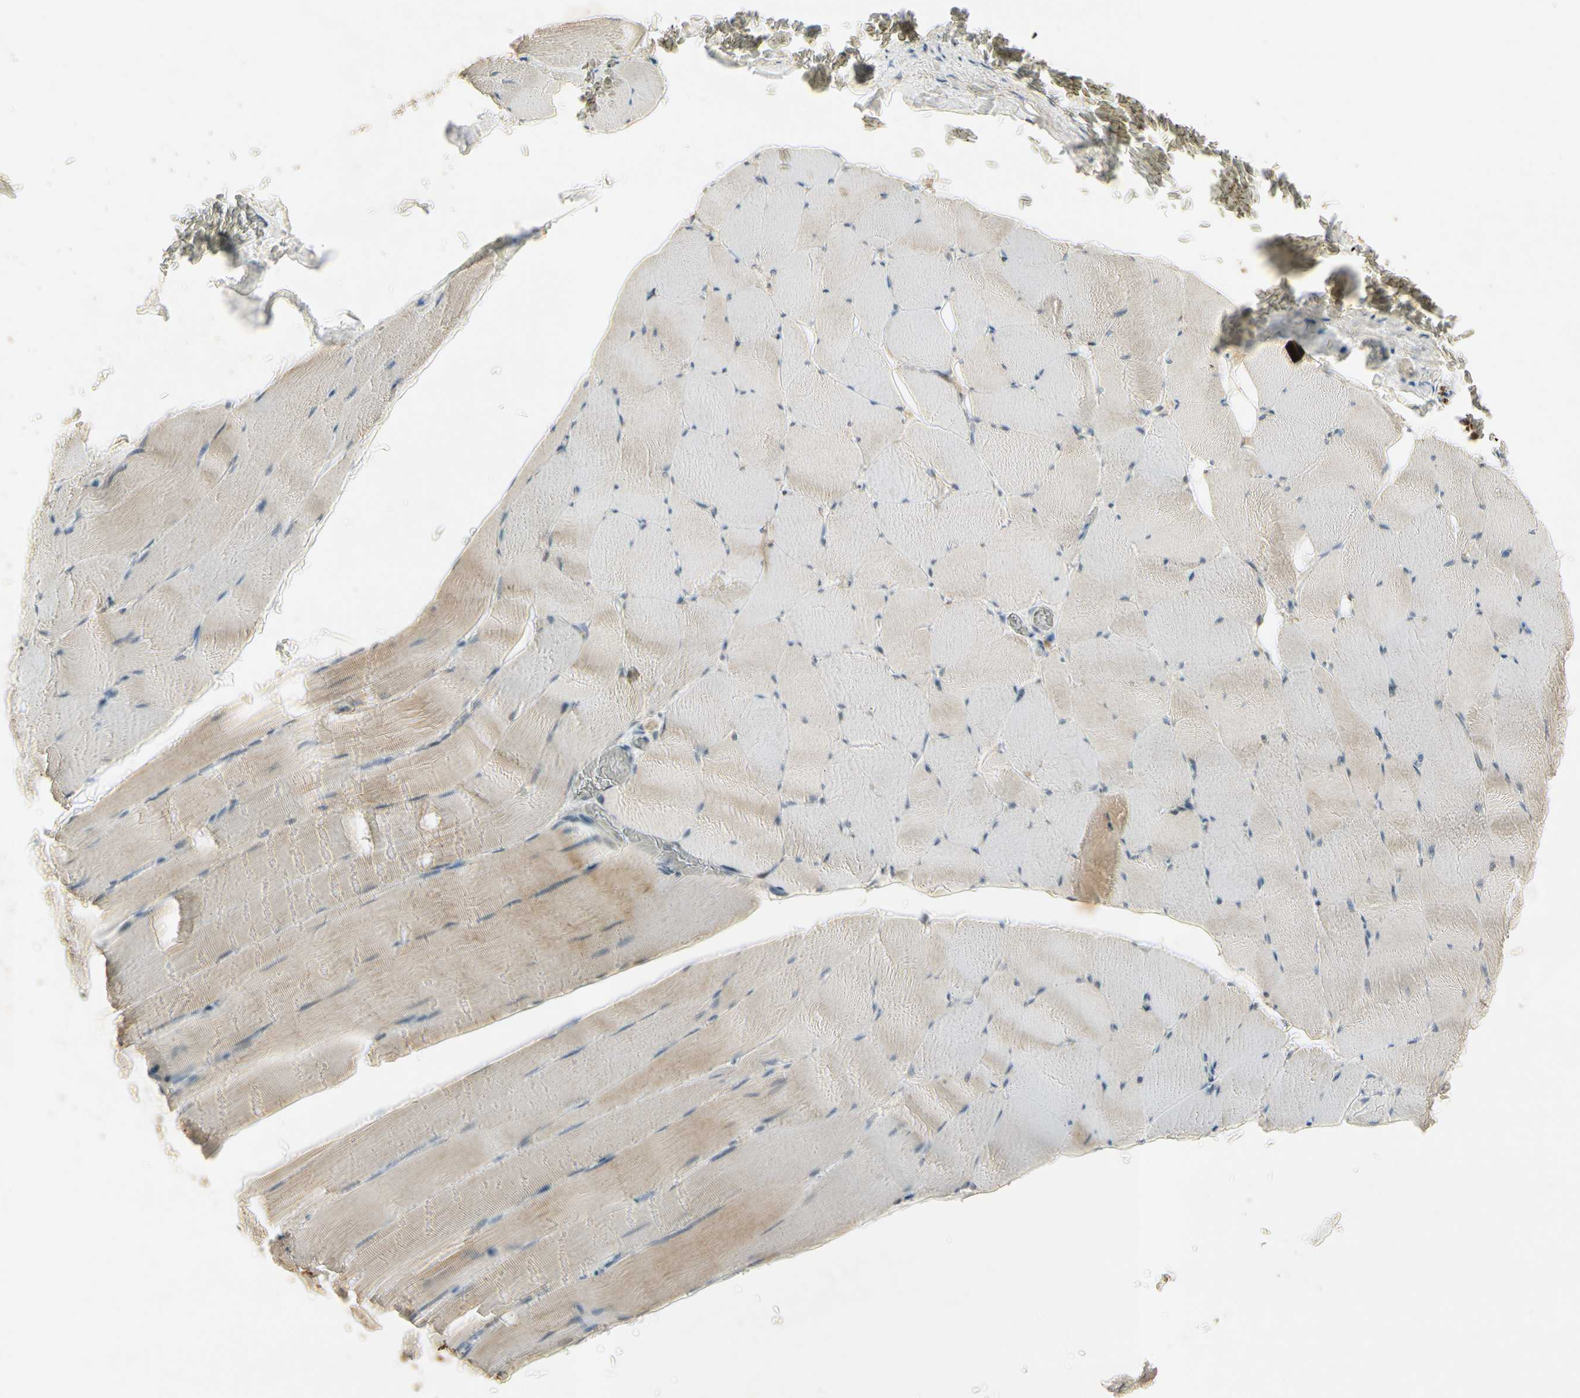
{"staining": {"intensity": "moderate", "quantity": "25%-75%", "location": "cytoplasmic/membranous"}, "tissue": "skeletal muscle", "cell_type": "Myocytes", "image_type": "normal", "snomed": [{"axis": "morphology", "description": "Normal tissue, NOS"}, {"axis": "topography", "description": "Skeletal muscle"}], "caption": "Unremarkable skeletal muscle displays moderate cytoplasmic/membranous staining in approximately 25%-75% of myocytes, visualized by immunohistochemistry.", "gene": "ICAM5", "patient": {"sex": "male", "age": 62}}